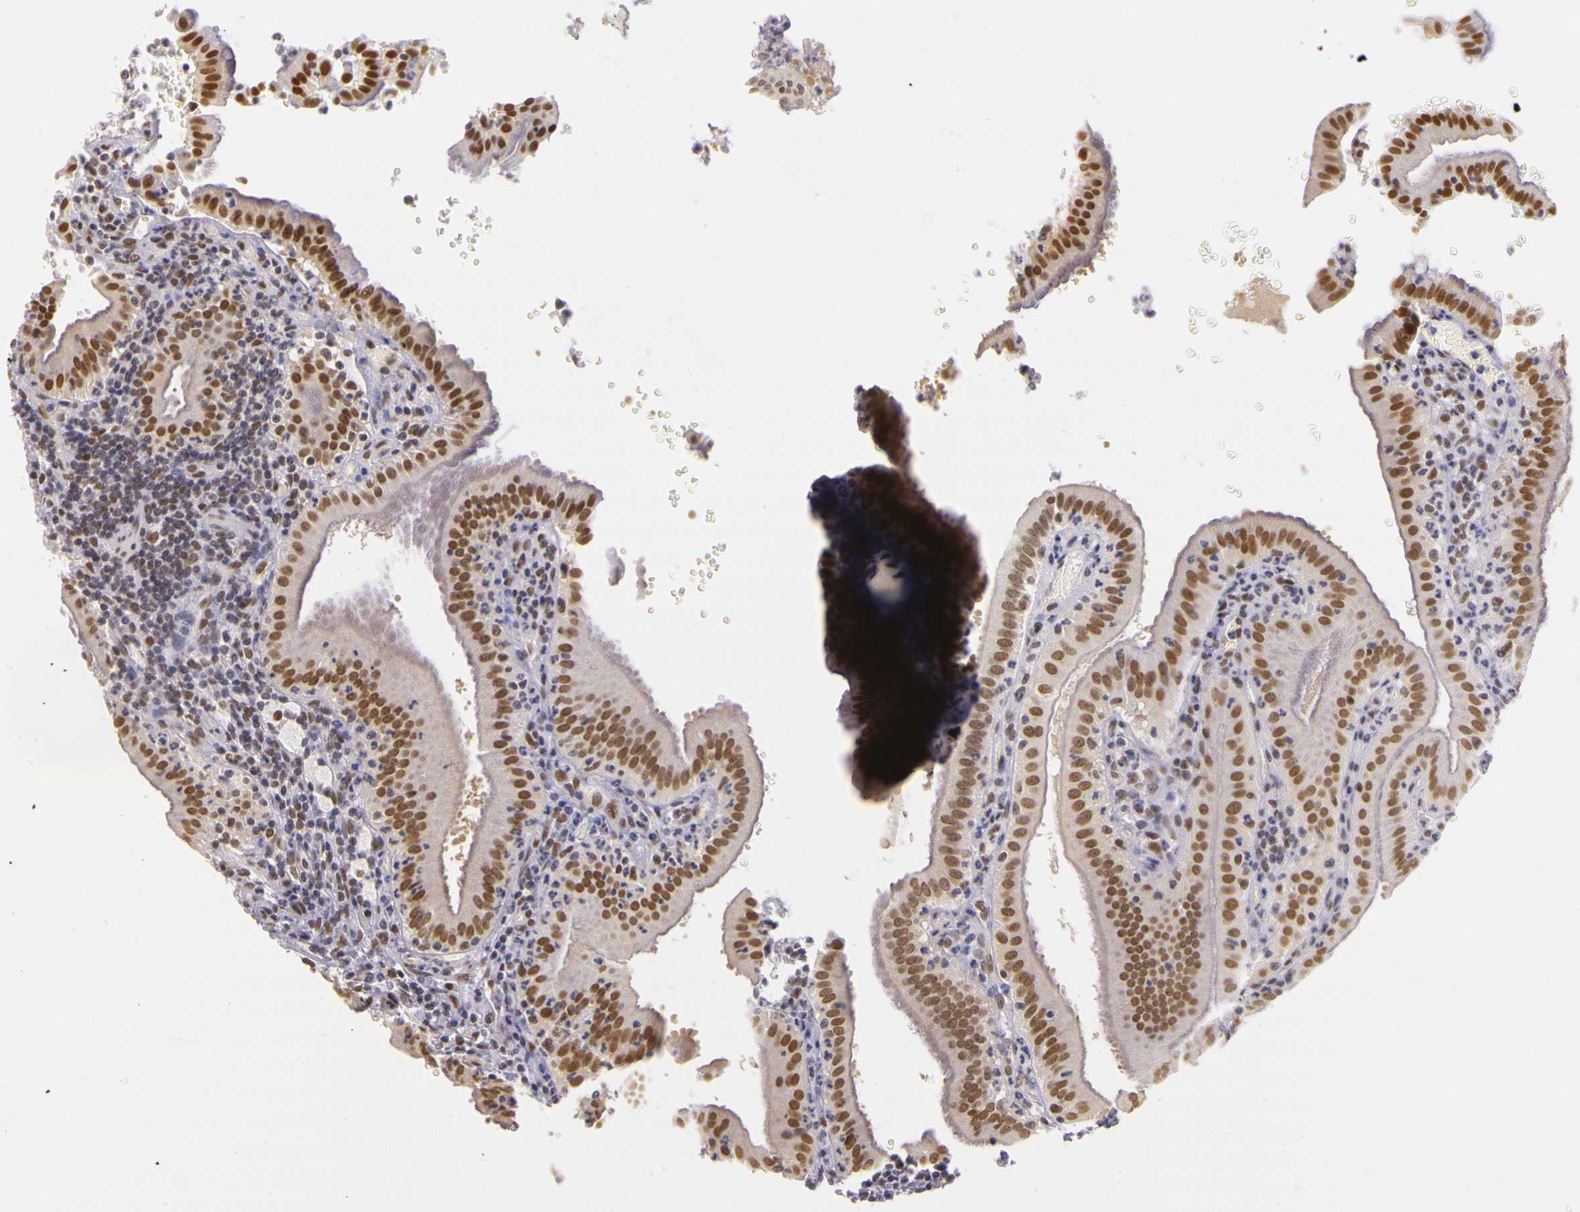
{"staining": {"intensity": "moderate", "quantity": ">75%", "location": "nuclear"}, "tissue": "gallbladder", "cell_type": "Glandular cells", "image_type": "normal", "snomed": [{"axis": "morphology", "description": "Normal tissue, NOS"}, {"axis": "topography", "description": "Gallbladder"}], "caption": "Brown immunohistochemical staining in unremarkable human gallbladder reveals moderate nuclear staining in approximately >75% of glandular cells.", "gene": "WDR13", "patient": {"sex": "male", "age": 59}}